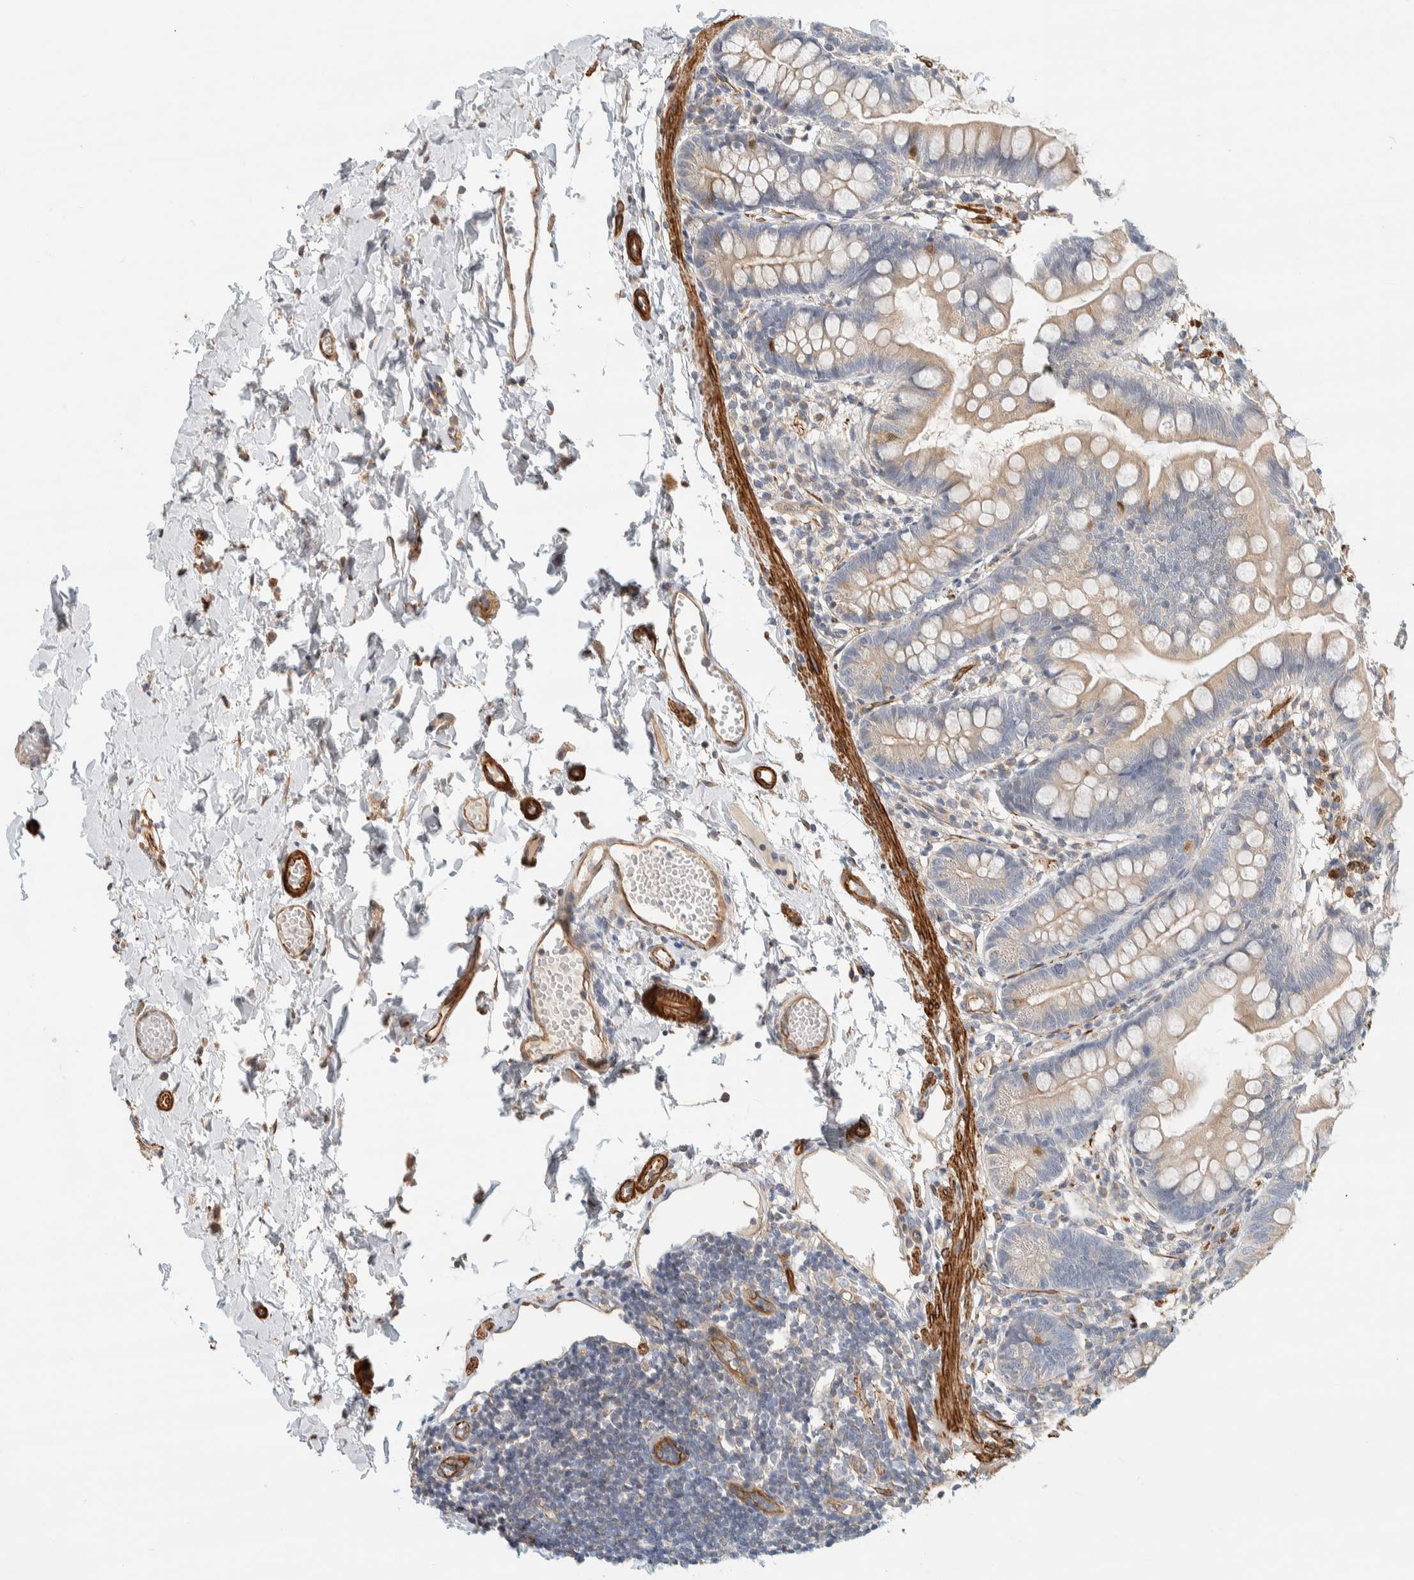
{"staining": {"intensity": "moderate", "quantity": ">75%", "location": "cytoplasmic/membranous"}, "tissue": "small intestine", "cell_type": "Glandular cells", "image_type": "normal", "snomed": [{"axis": "morphology", "description": "Normal tissue, NOS"}, {"axis": "topography", "description": "Small intestine"}], "caption": "The image reveals a brown stain indicating the presence of a protein in the cytoplasmic/membranous of glandular cells in small intestine.", "gene": "CDR2", "patient": {"sex": "male", "age": 7}}